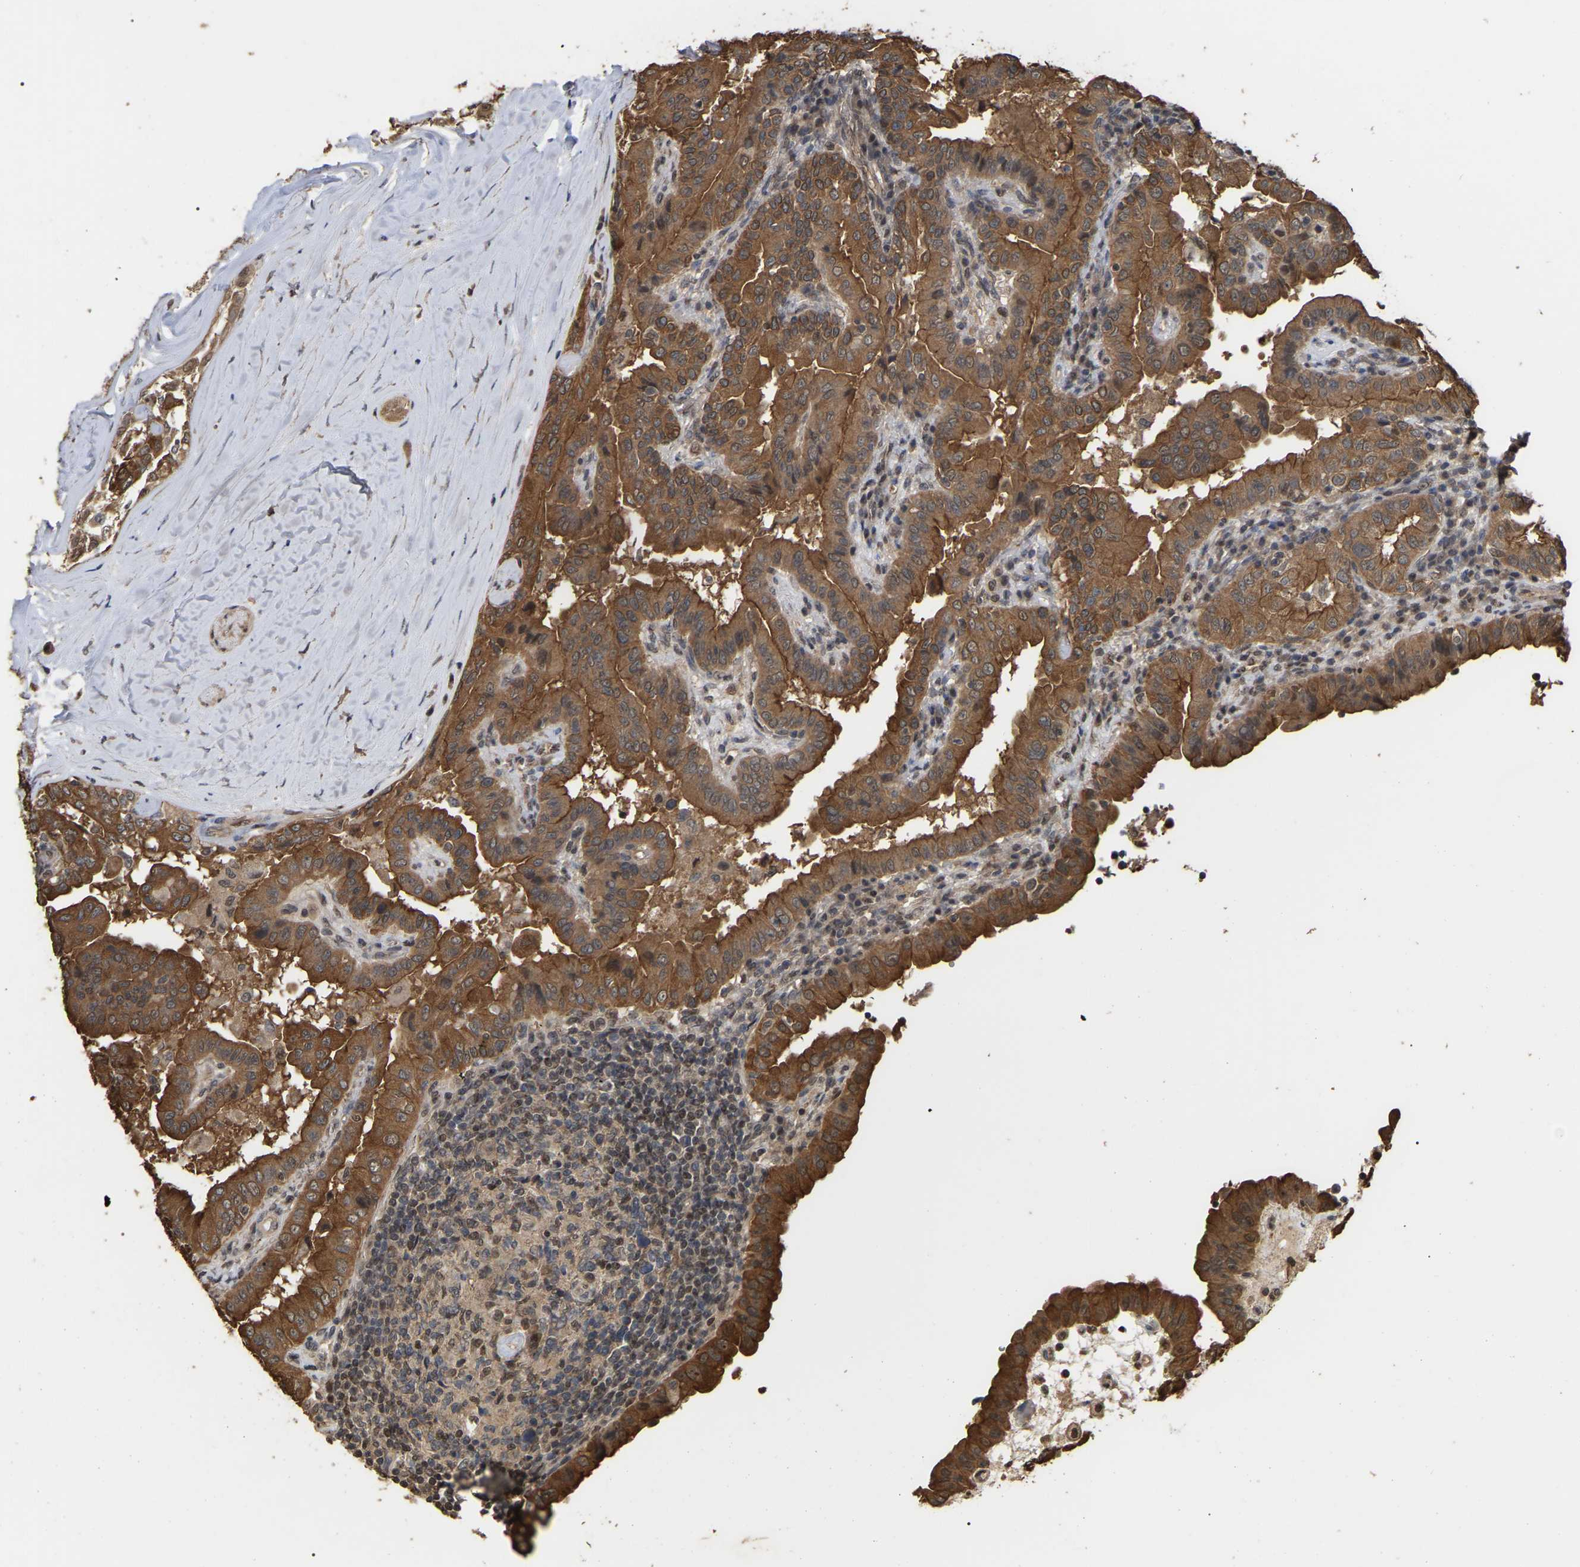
{"staining": {"intensity": "strong", "quantity": ">75%", "location": "cytoplasmic/membranous"}, "tissue": "thyroid cancer", "cell_type": "Tumor cells", "image_type": "cancer", "snomed": [{"axis": "morphology", "description": "Papillary adenocarcinoma, NOS"}, {"axis": "topography", "description": "Thyroid gland"}], "caption": "A high-resolution image shows immunohistochemistry (IHC) staining of thyroid papillary adenocarcinoma, which reveals strong cytoplasmic/membranous positivity in about >75% of tumor cells. (DAB (3,3'-diaminobenzidine) IHC with brightfield microscopy, high magnification).", "gene": "FAM219A", "patient": {"sex": "male", "age": 33}}